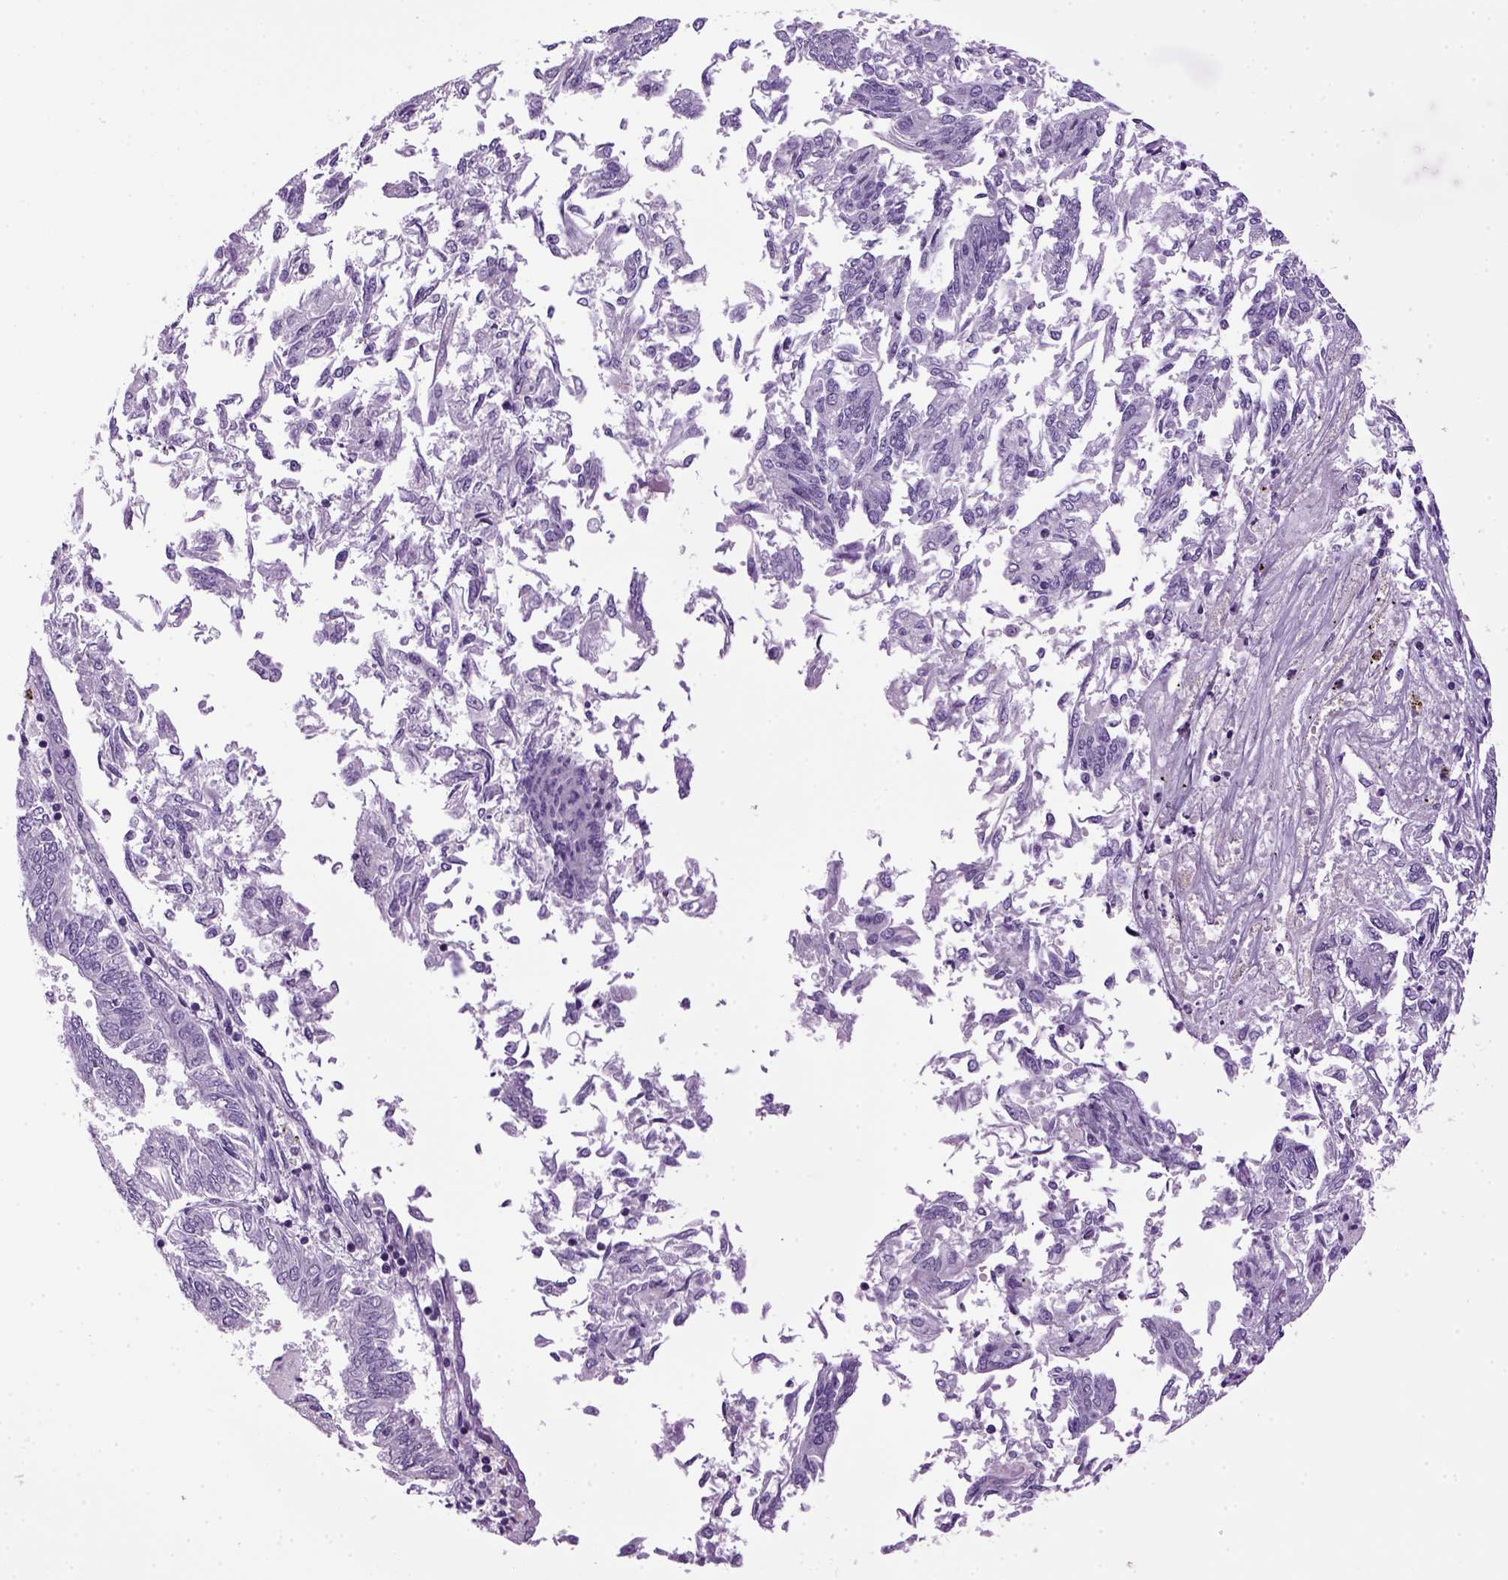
{"staining": {"intensity": "negative", "quantity": "none", "location": "none"}, "tissue": "endometrial cancer", "cell_type": "Tumor cells", "image_type": "cancer", "snomed": [{"axis": "morphology", "description": "Adenocarcinoma, NOS"}, {"axis": "topography", "description": "Endometrium"}], "caption": "Immunohistochemistry histopathology image of neoplastic tissue: endometrial cancer (adenocarcinoma) stained with DAB displays no significant protein expression in tumor cells. (Stains: DAB immunohistochemistry (IHC) with hematoxylin counter stain, Microscopy: brightfield microscopy at high magnification).", "gene": "HMCN2", "patient": {"sex": "female", "age": 58}}